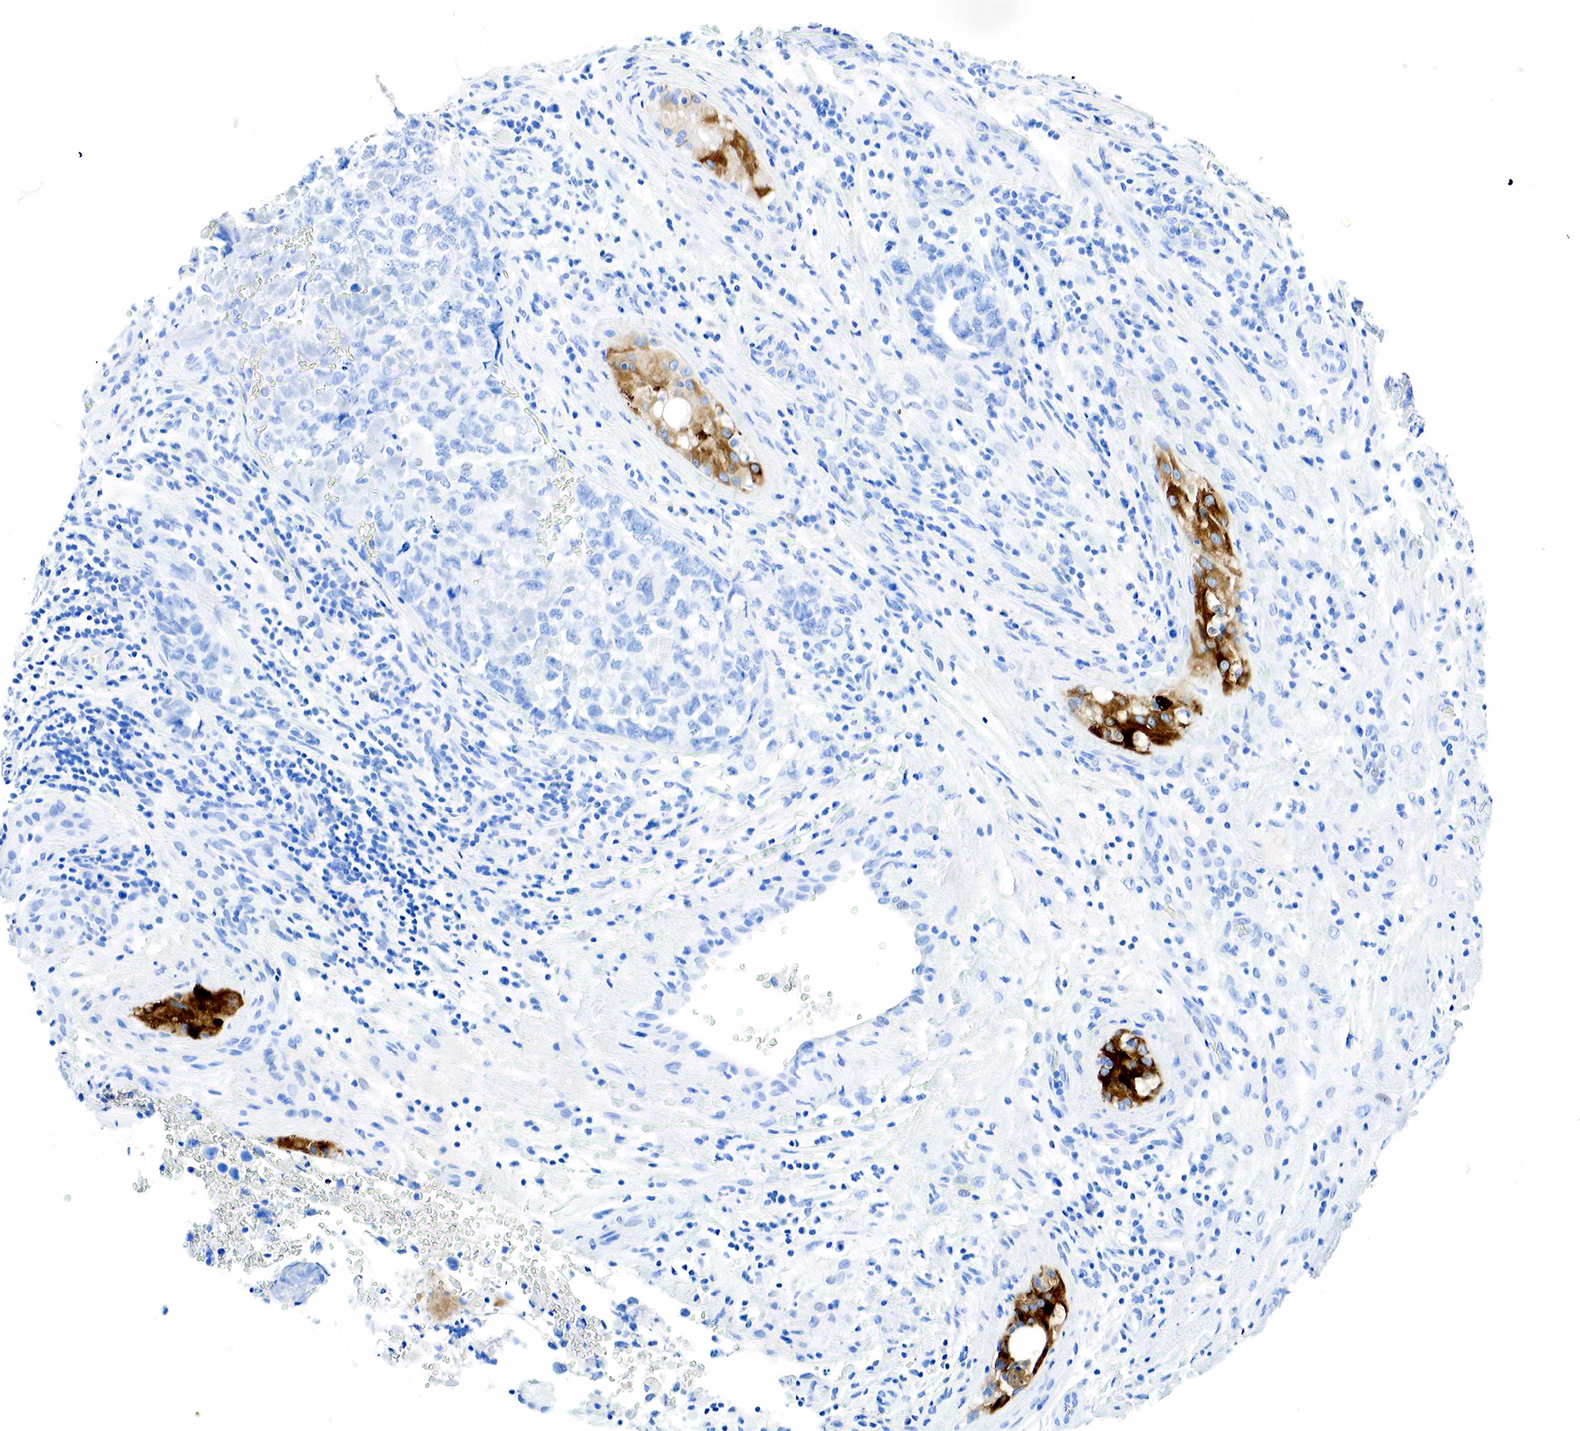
{"staining": {"intensity": "negative", "quantity": "none", "location": "none"}, "tissue": "testis cancer", "cell_type": "Tumor cells", "image_type": "cancer", "snomed": [{"axis": "morphology", "description": "Carcinoma, Embryonal, NOS"}, {"axis": "topography", "description": "Testis"}], "caption": "This is an IHC photomicrograph of human testis cancer (embryonal carcinoma). There is no positivity in tumor cells.", "gene": "INHA", "patient": {"sex": "male", "age": 31}}